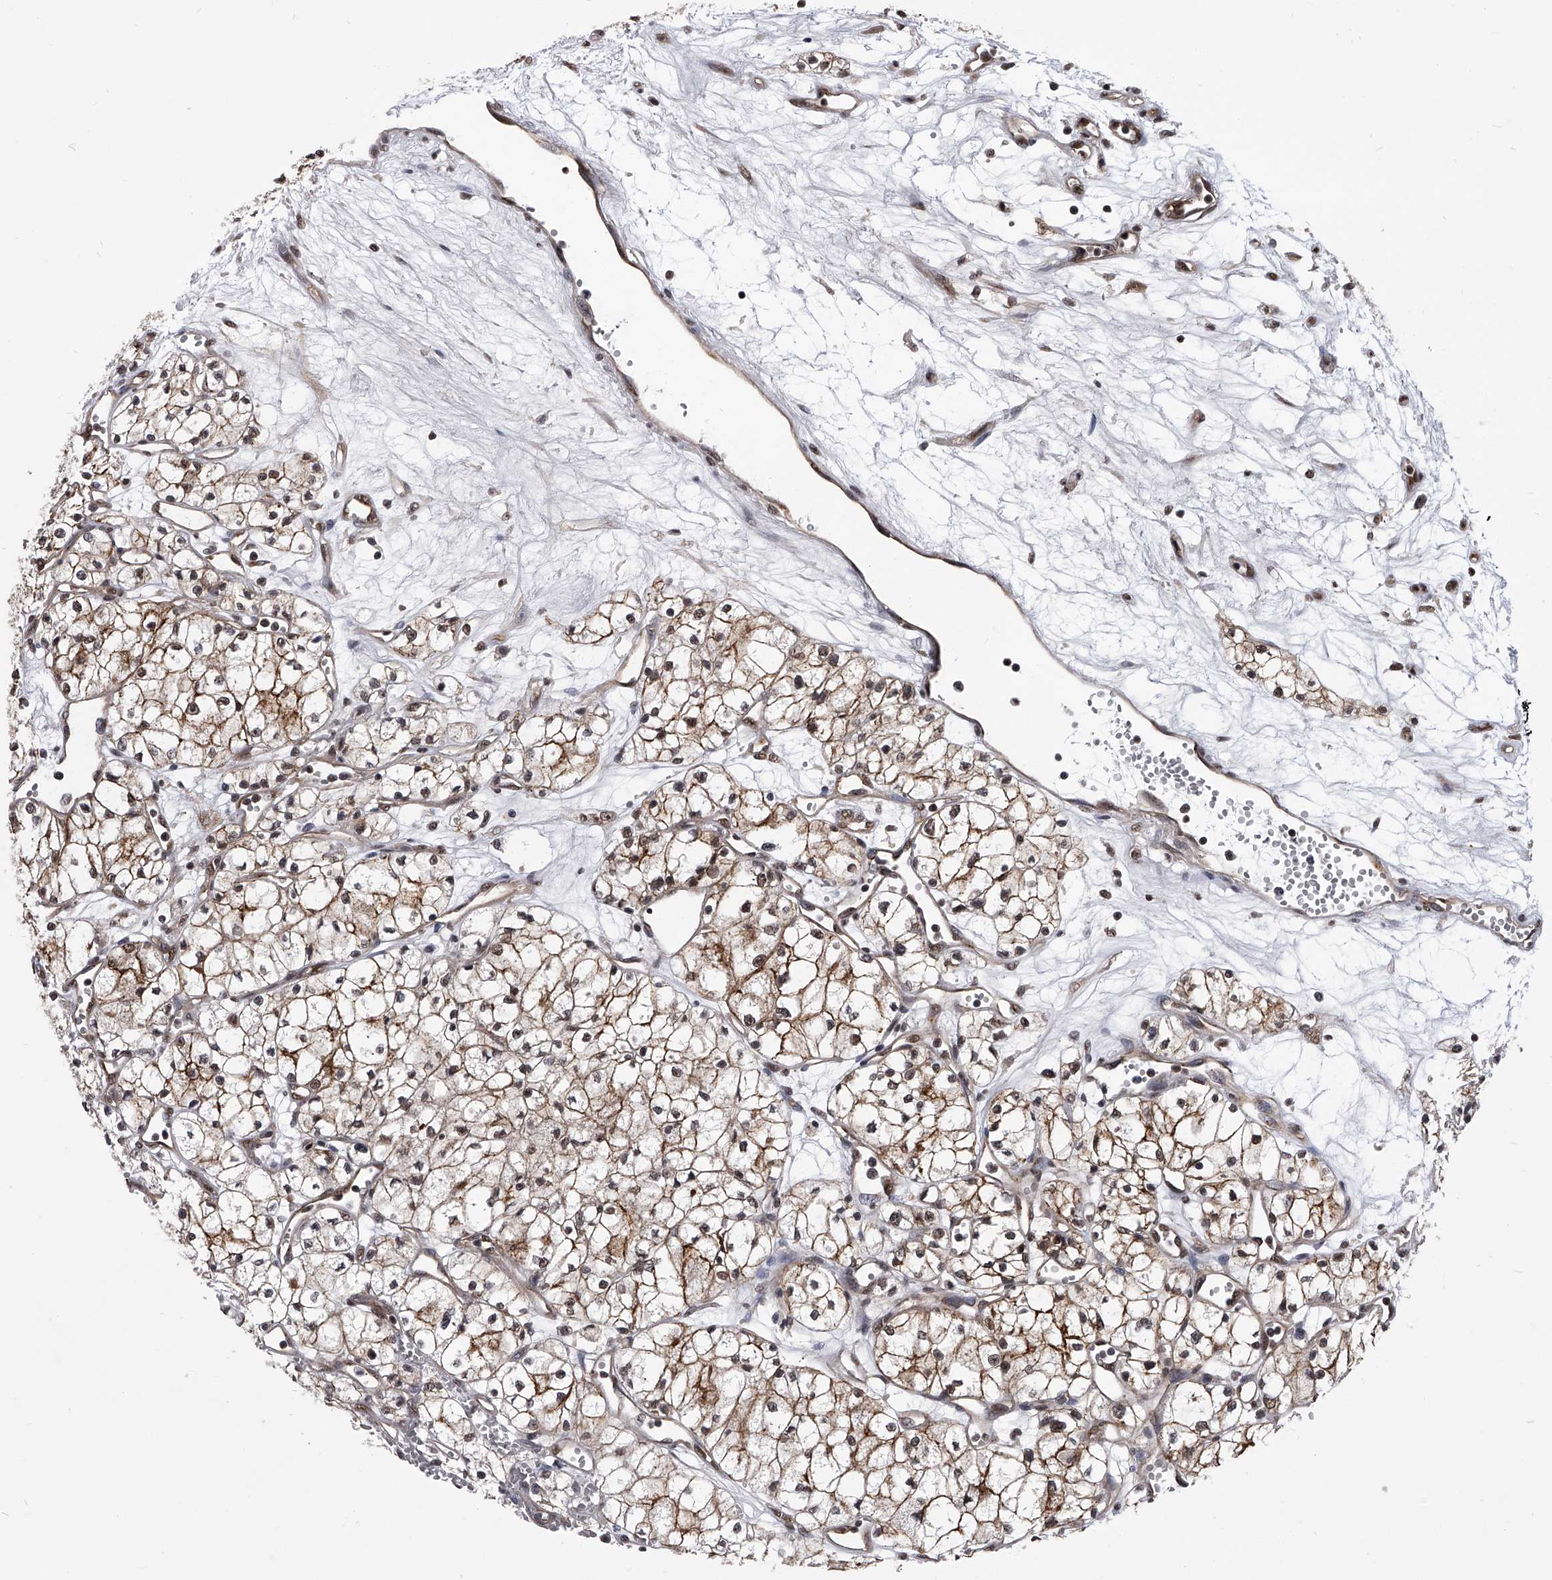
{"staining": {"intensity": "moderate", "quantity": ">75%", "location": "cytoplasmic/membranous,nuclear"}, "tissue": "renal cancer", "cell_type": "Tumor cells", "image_type": "cancer", "snomed": [{"axis": "morphology", "description": "Adenocarcinoma, NOS"}, {"axis": "topography", "description": "Kidney"}], "caption": "Human renal cancer (adenocarcinoma) stained with a brown dye reveals moderate cytoplasmic/membranous and nuclear positive staining in about >75% of tumor cells.", "gene": "ZNF76", "patient": {"sex": "male", "age": 59}}